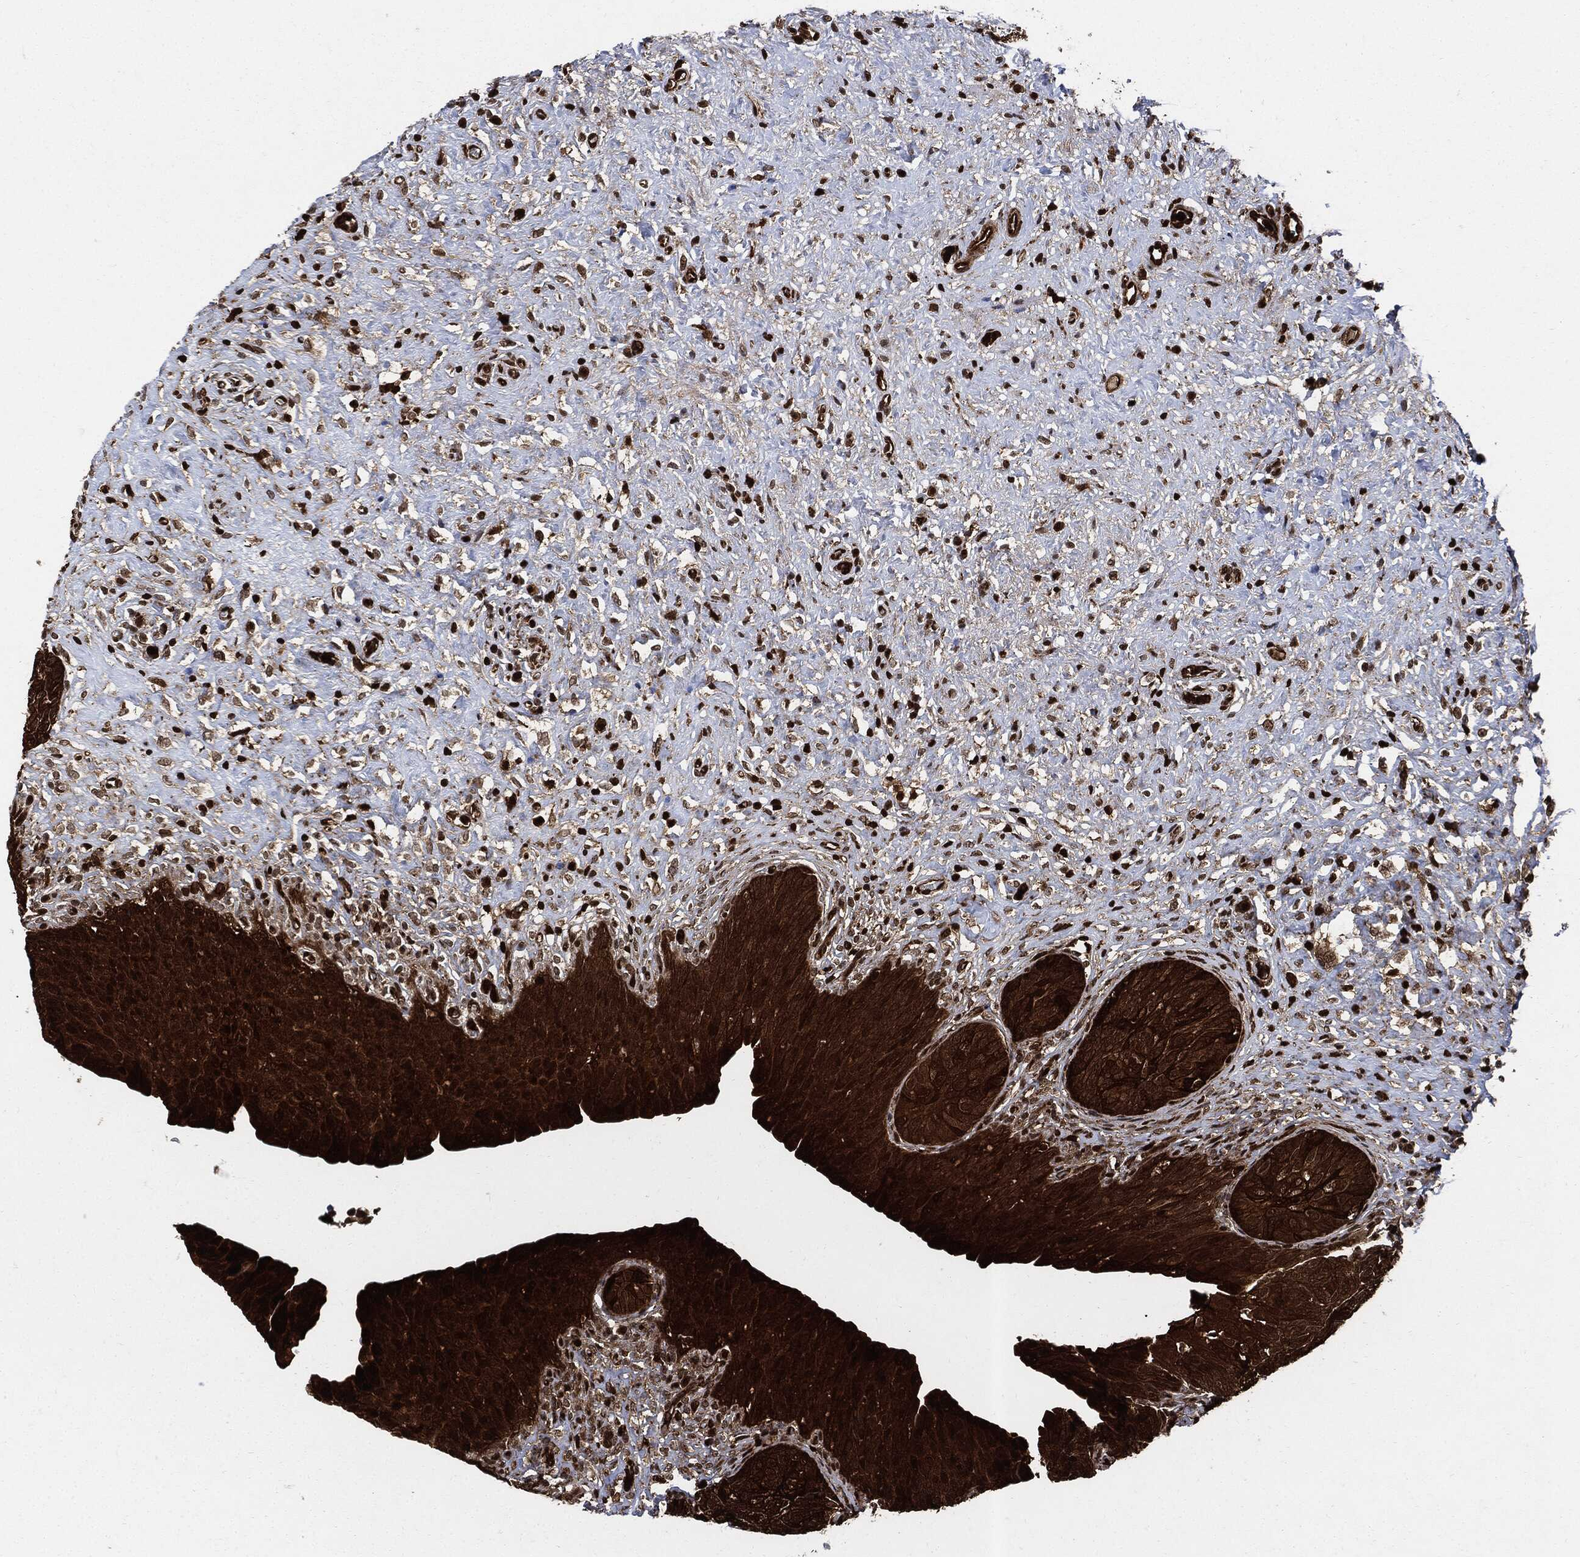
{"staining": {"intensity": "strong", "quantity": ">75%", "location": "cytoplasmic/membranous"}, "tissue": "urinary bladder", "cell_type": "Urothelial cells", "image_type": "normal", "snomed": [{"axis": "morphology", "description": "Normal tissue, NOS"}, {"axis": "topography", "description": "Urinary bladder"}], "caption": "This is an image of immunohistochemistry (IHC) staining of benign urinary bladder, which shows strong staining in the cytoplasmic/membranous of urothelial cells.", "gene": "YWHAB", "patient": {"sex": "male", "age": 46}}